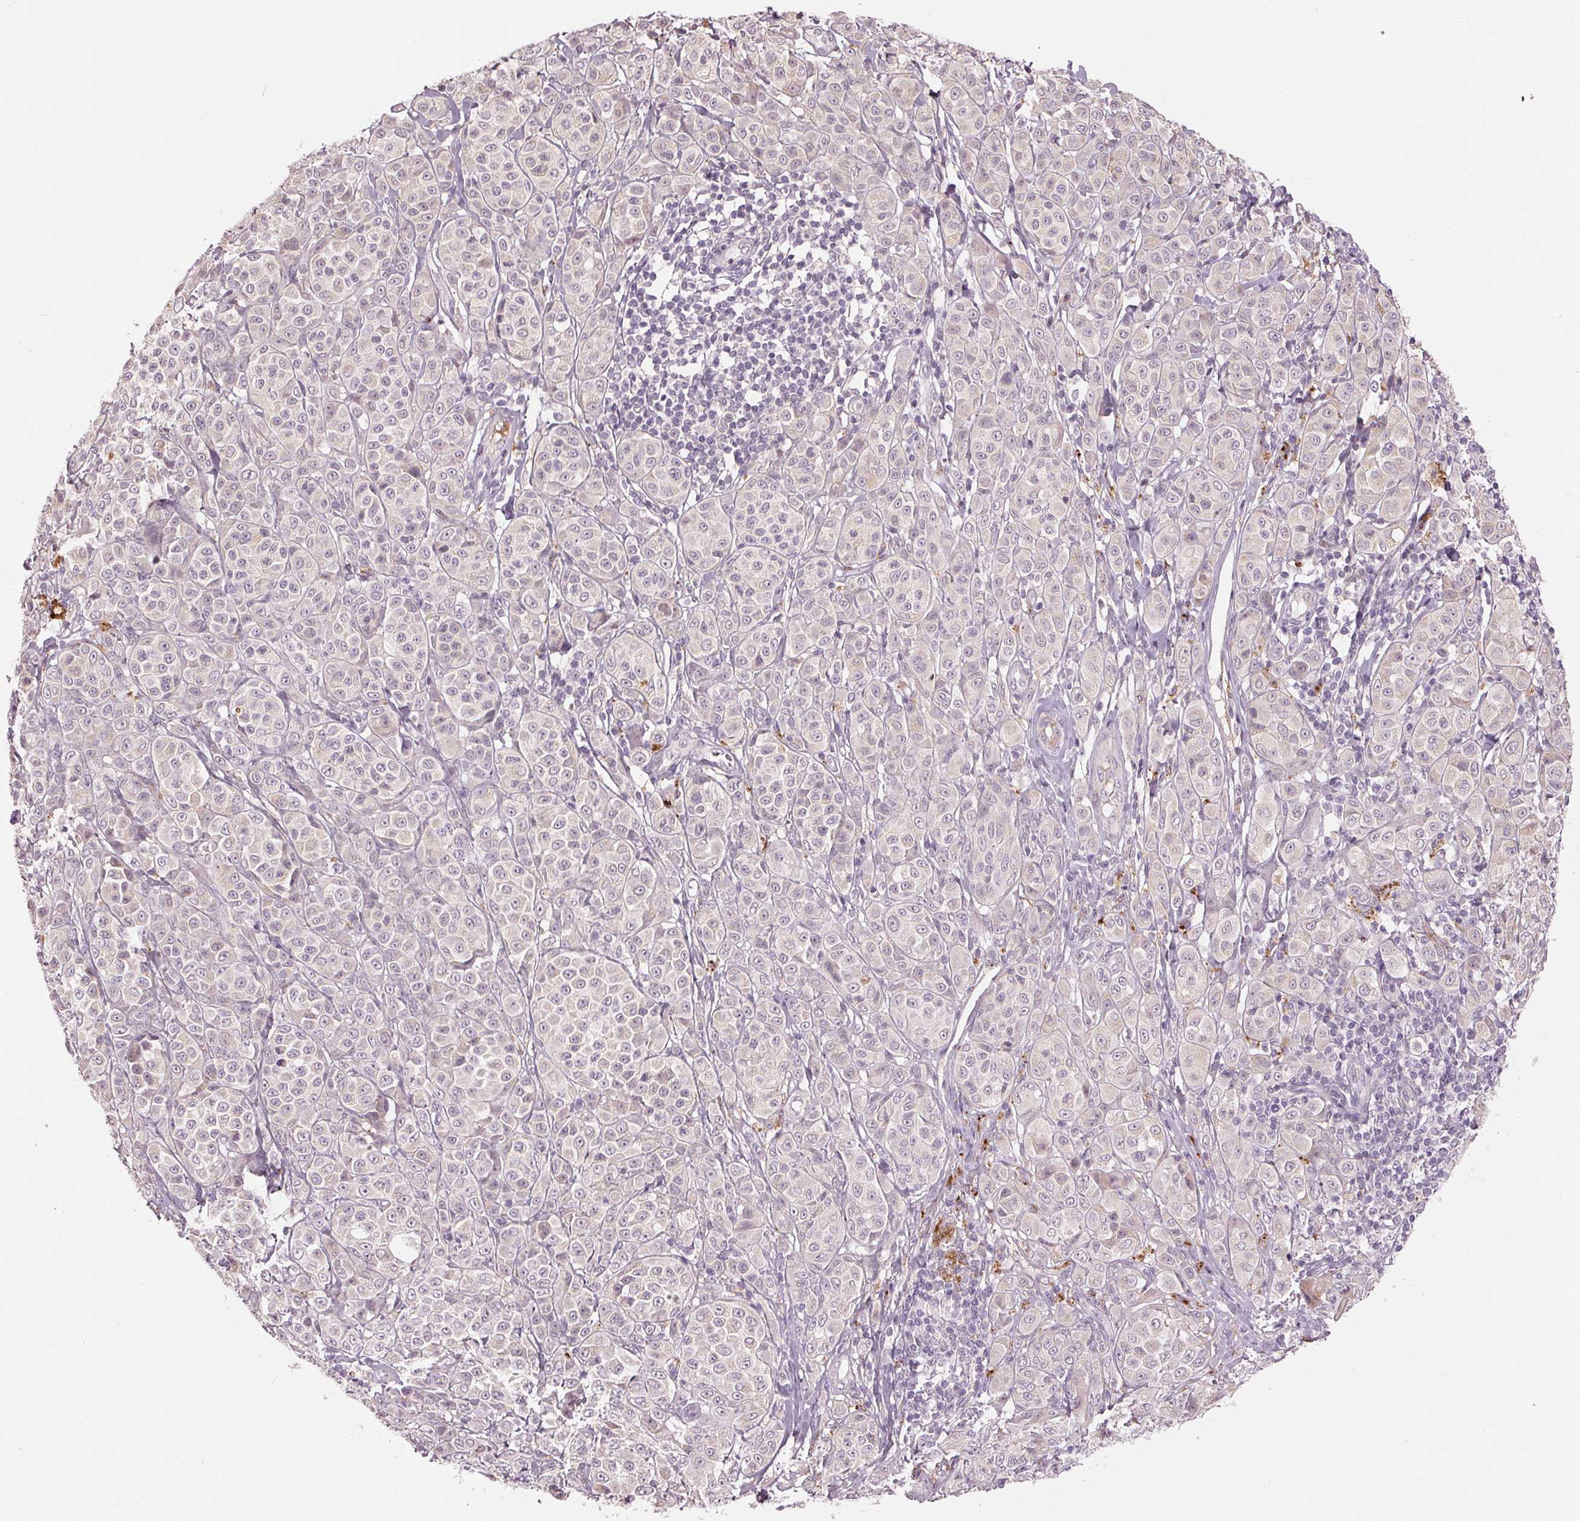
{"staining": {"intensity": "negative", "quantity": "none", "location": "none"}, "tissue": "melanoma", "cell_type": "Tumor cells", "image_type": "cancer", "snomed": [{"axis": "morphology", "description": "Malignant melanoma, NOS"}, {"axis": "topography", "description": "Skin"}], "caption": "High power microscopy histopathology image of an IHC histopathology image of malignant melanoma, revealing no significant positivity in tumor cells.", "gene": "ZNF605", "patient": {"sex": "male", "age": 89}}